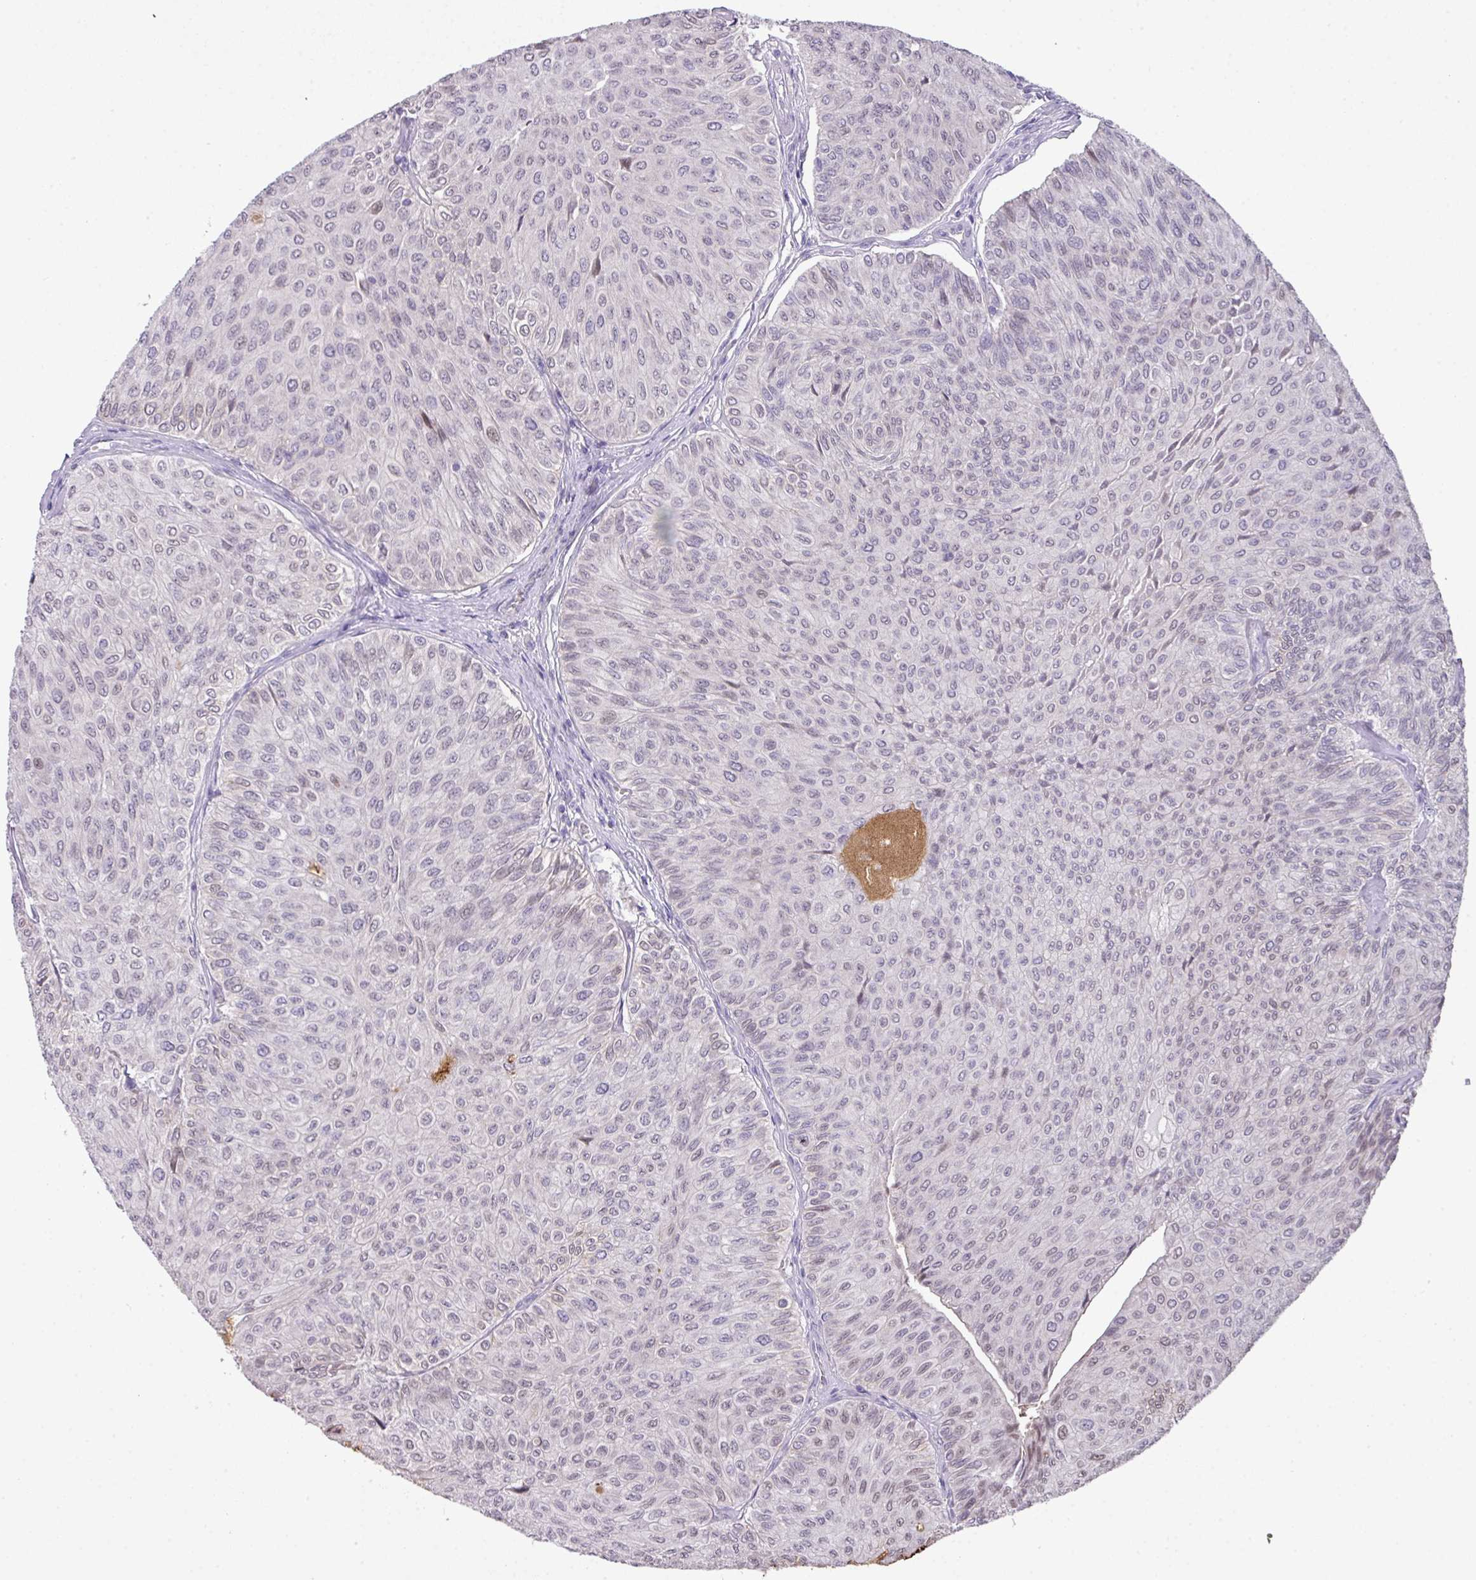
{"staining": {"intensity": "weak", "quantity": ">75%", "location": "nuclear"}, "tissue": "urothelial cancer", "cell_type": "Tumor cells", "image_type": "cancer", "snomed": [{"axis": "morphology", "description": "Urothelial carcinoma, NOS"}, {"axis": "topography", "description": "Urinary bladder"}], "caption": "Immunohistochemical staining of human urothelial cancer demonstrates weak nuclear protein expression in approximately >75% of tumor cells. The staining was performed using DAB, with brown indicating positive protein expression. Nuclei are stained blue with hematoxylin.", "gene": "ANKRD13B", "patient": {"sex": "male", "age": 59}}